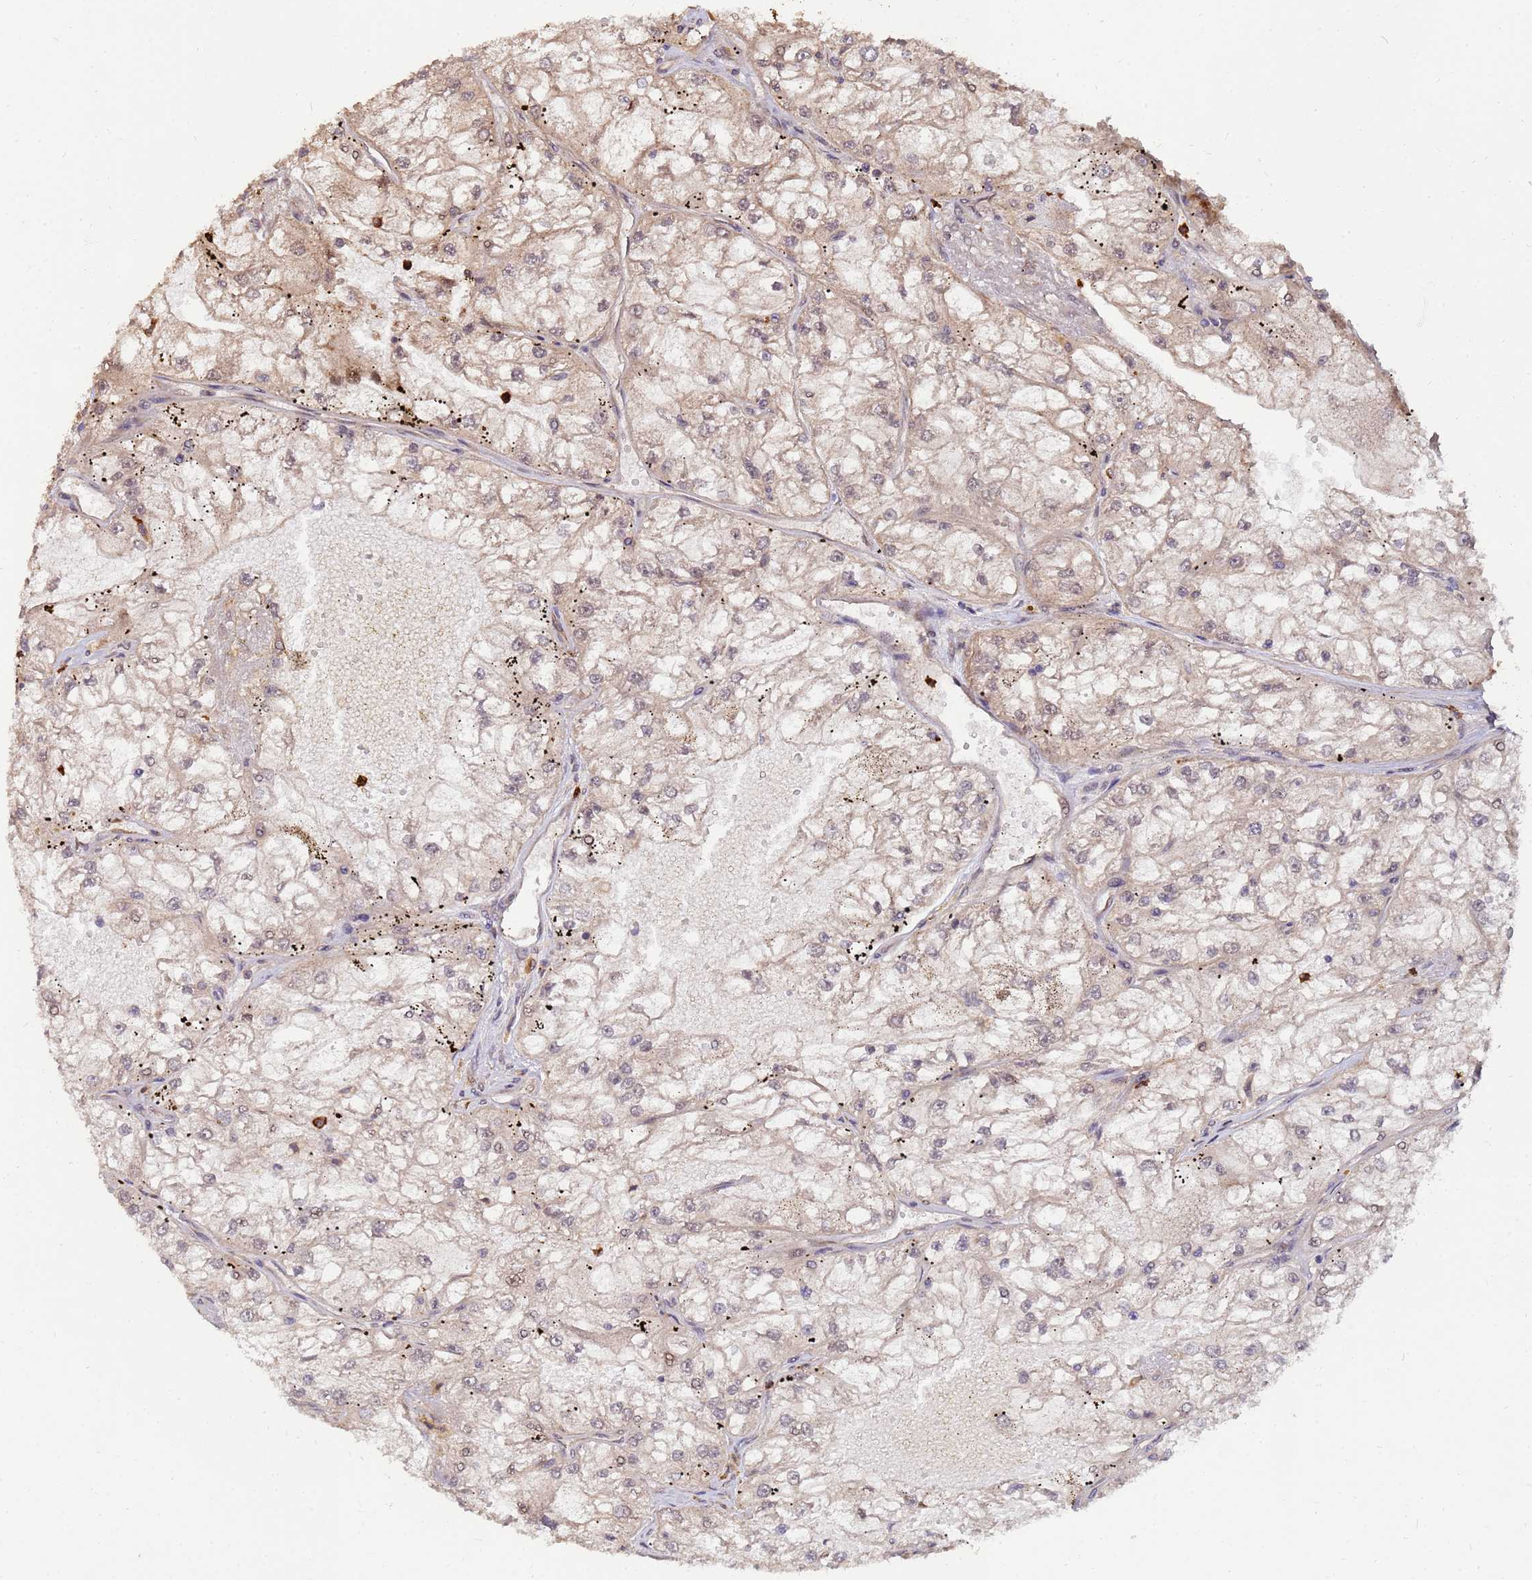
{"staining": {"intensity": "moderate", "quantity": "<25%", "location": "cytoplasmic/membranous,nuclear"}, "tissue": "renal cancer", "cell_type": "Tumor cells", "image_type": "cancer", "snomed": [{"axis": "morphology", "description": "Adenocarcinoma, NOS"}, {"axis": "topography", "description": "Kidney"}], "caption": "Human renal cancer (adenocarcinoma) stained with a brown dye demonstrates moderate cytoplasmic/membranous and nuclear positive positivity in about <25% of tumor cells.", "gene": "ZNF619", "patient": {"sex": "female", "age": 72}}